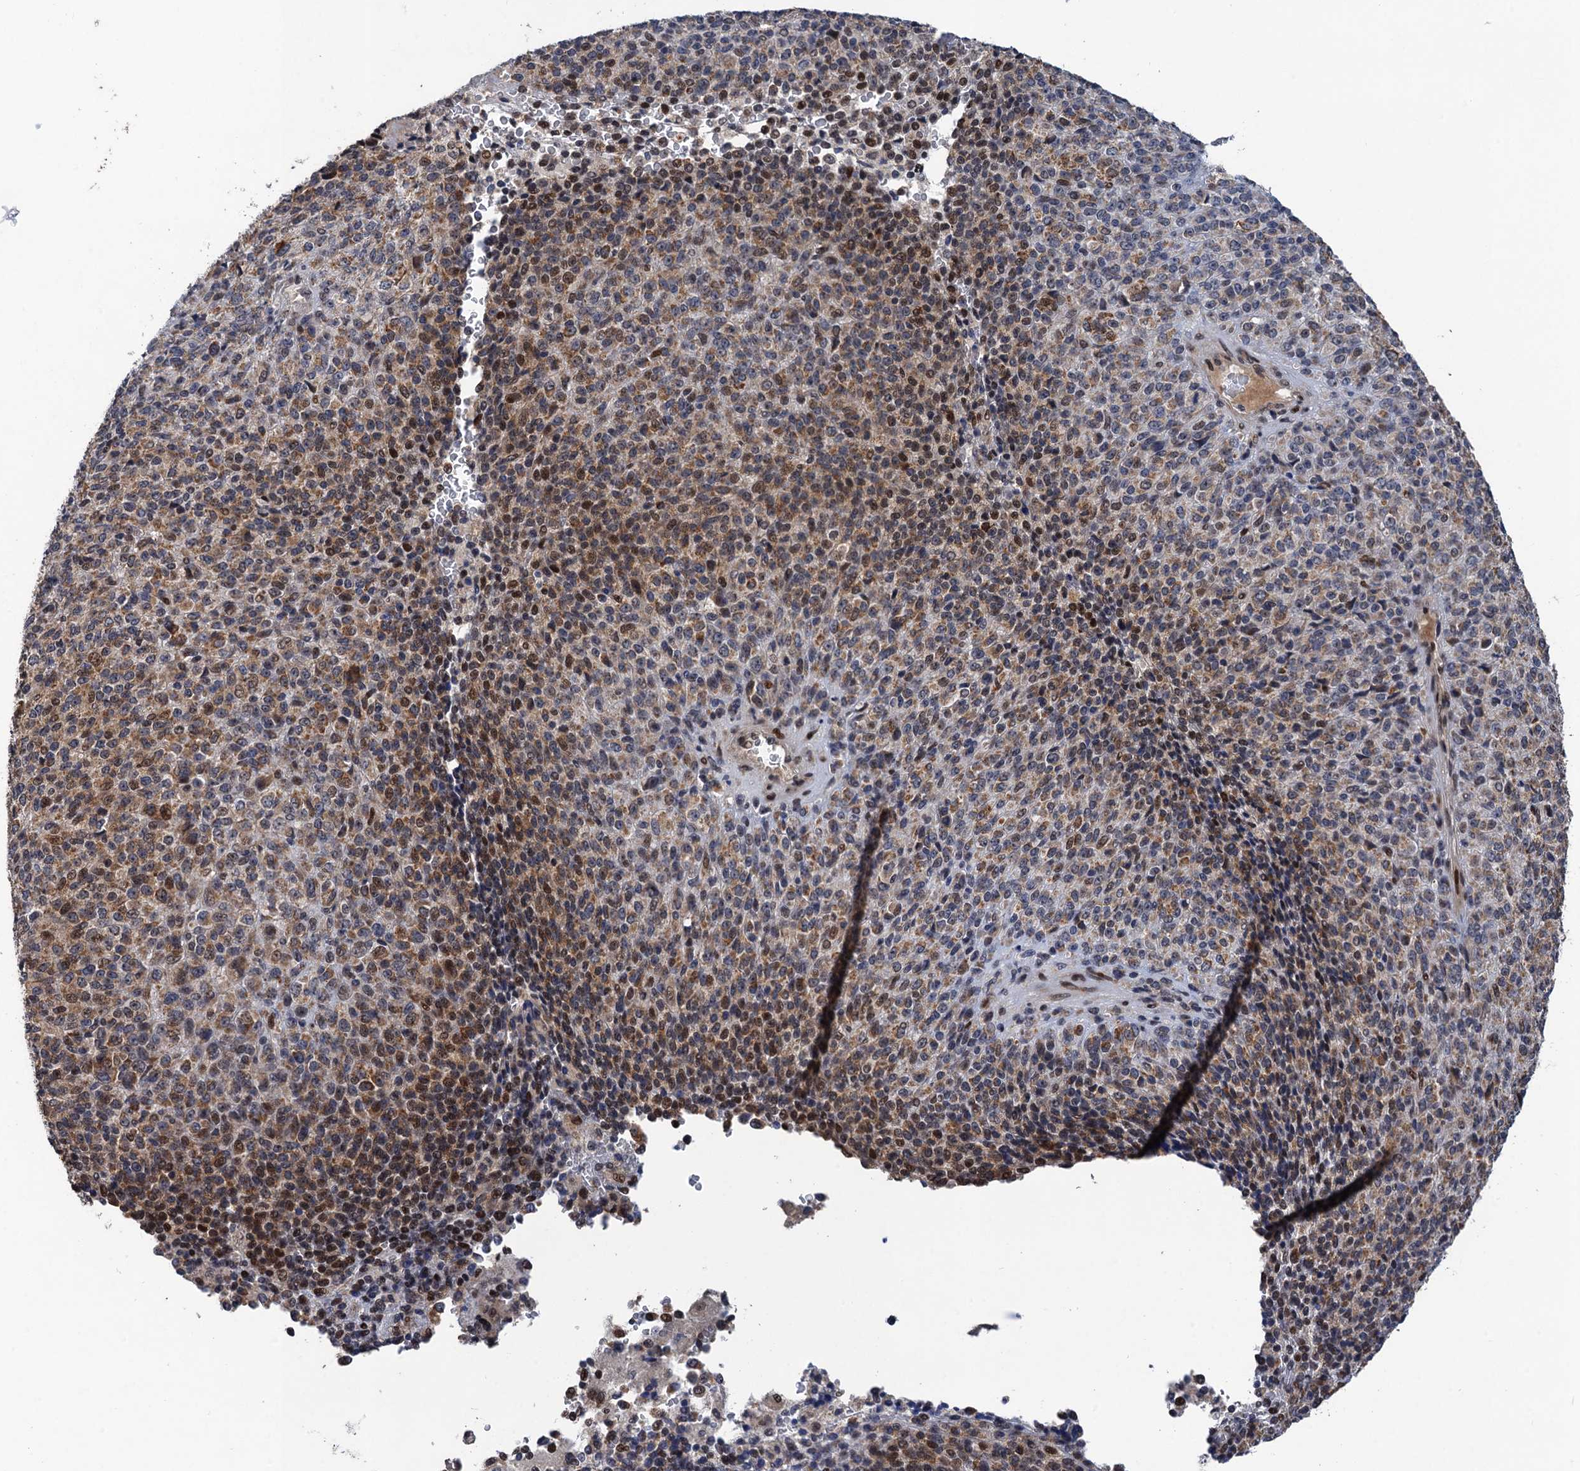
{"staining": {"intensity": "moderate", "quantity": "25%-75%", "location": "nuclear"}, "tissue": "melanoma", "cell_type": "Tumor cells", "image_type": "cancer", "snomed": [{"axis": "morphology", "description": "Malignant melanoma, Metastatic site"}, {"axis": "topography", "description": "Brain"}], "caption": "A histopathology image showing moderate nuclear staining in about 25%-75% of tumor cells in melanoma, as visualized by brown immunohistochemical staining.", "gene": "ZAR1L", "patient": {"sex": "female", "age": 56}}